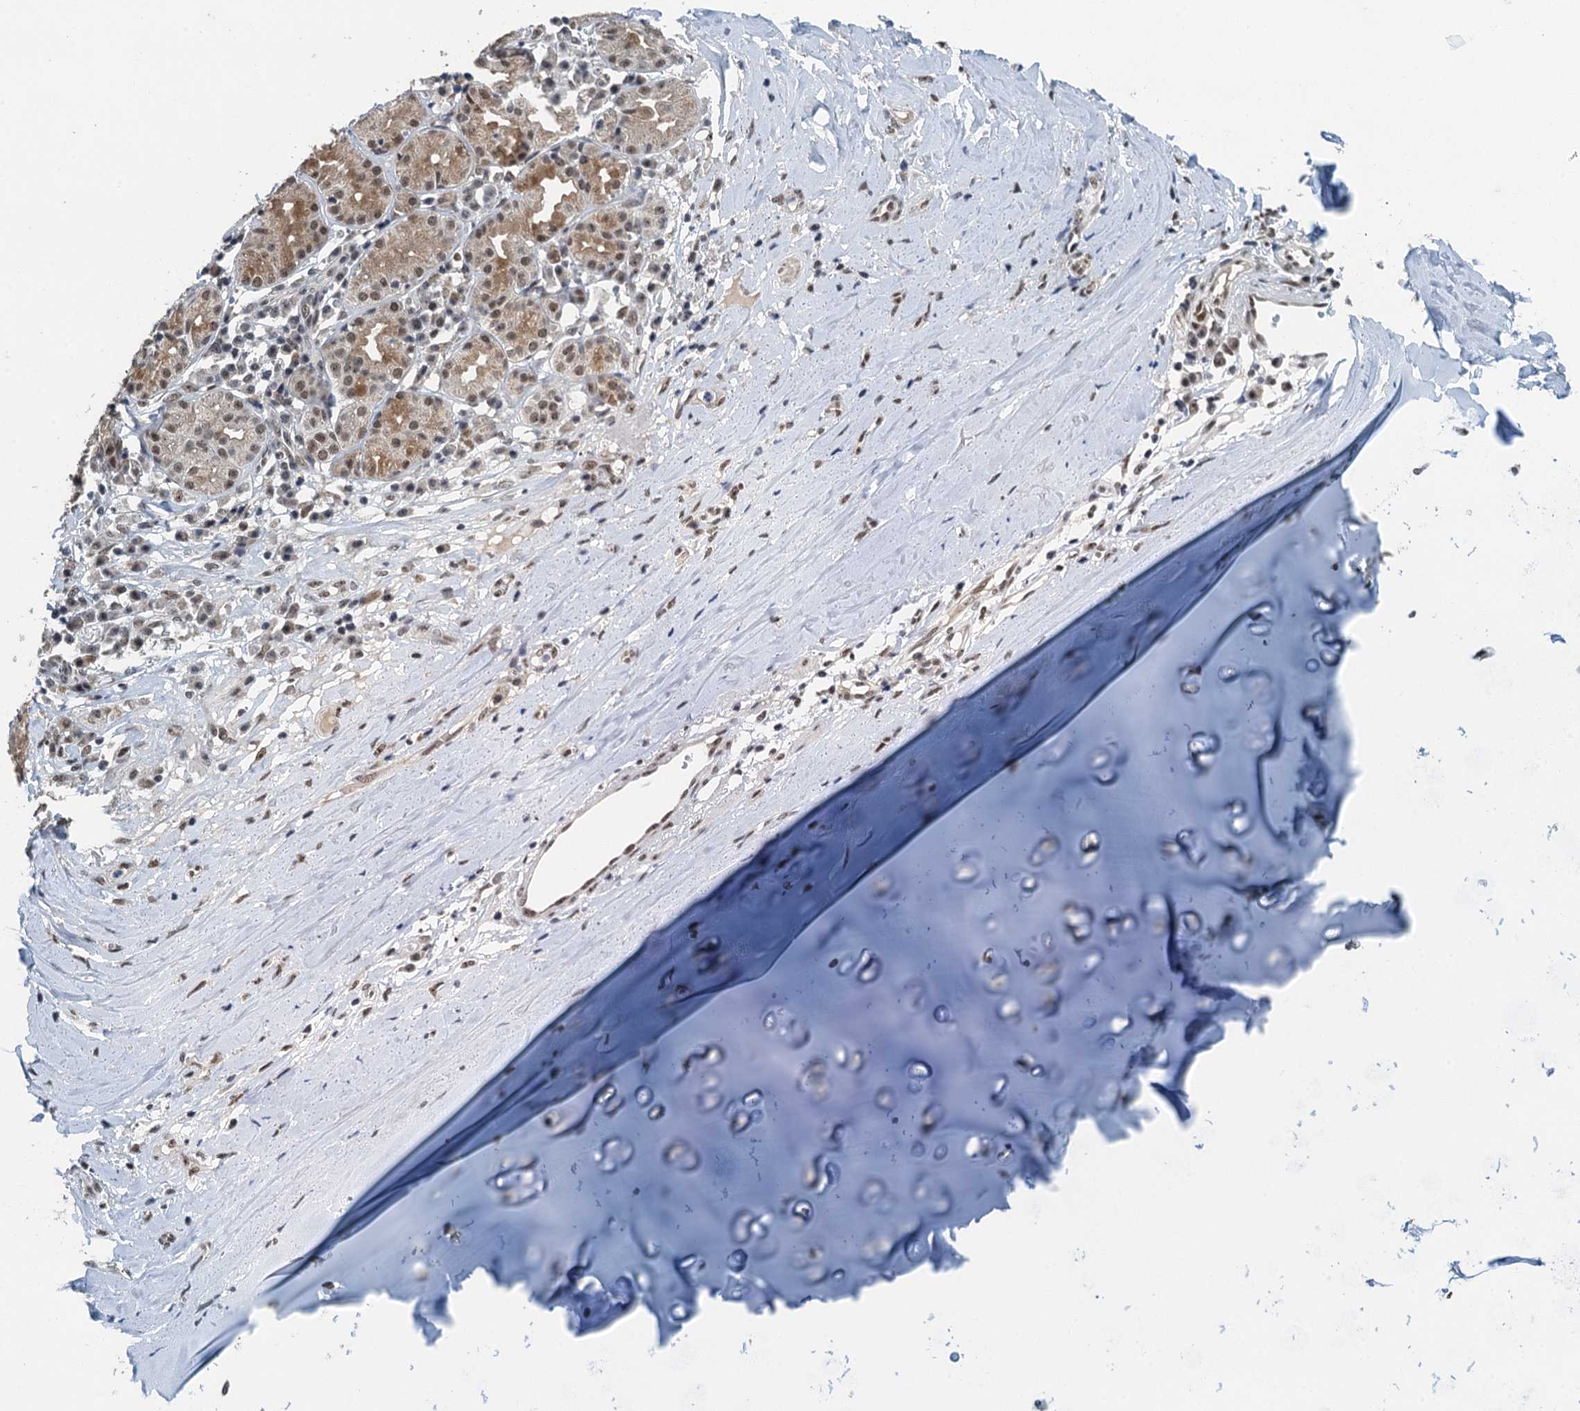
{"staining": {"intensity": "strong", "quantity": ">75%", "location": "cytoplasmic/membranous,nuclear"}, "tissue": "adipose tissue", "cell_type": "Adipocytes", "image_type": "normal", "snomed": [{"axis": "morphology", "description": "Normal tissue, NOS"}, {"axis": "morphology", "description": "Basal cell carcinoma"}, {"axis": "topography", "description": "Cartilage tissue"}, {"axis": "topography", "description": "Nasopharynx"}, {"axis": "topography", "description": "Oral tissue"}], "caption": "Adipocytes display high levels of strong cytoplasmic/membranous,nuclear staining in about >75% of cells in benign adipose tissue. The staining is performed using DAB (3,3'-diaminobenzidine) brown chromogen to label protein expression. The nuclei are counter-stained blue using hematoxylin.", "gene": "MTA3", "patient": {"sex": "female", "age": 77}}